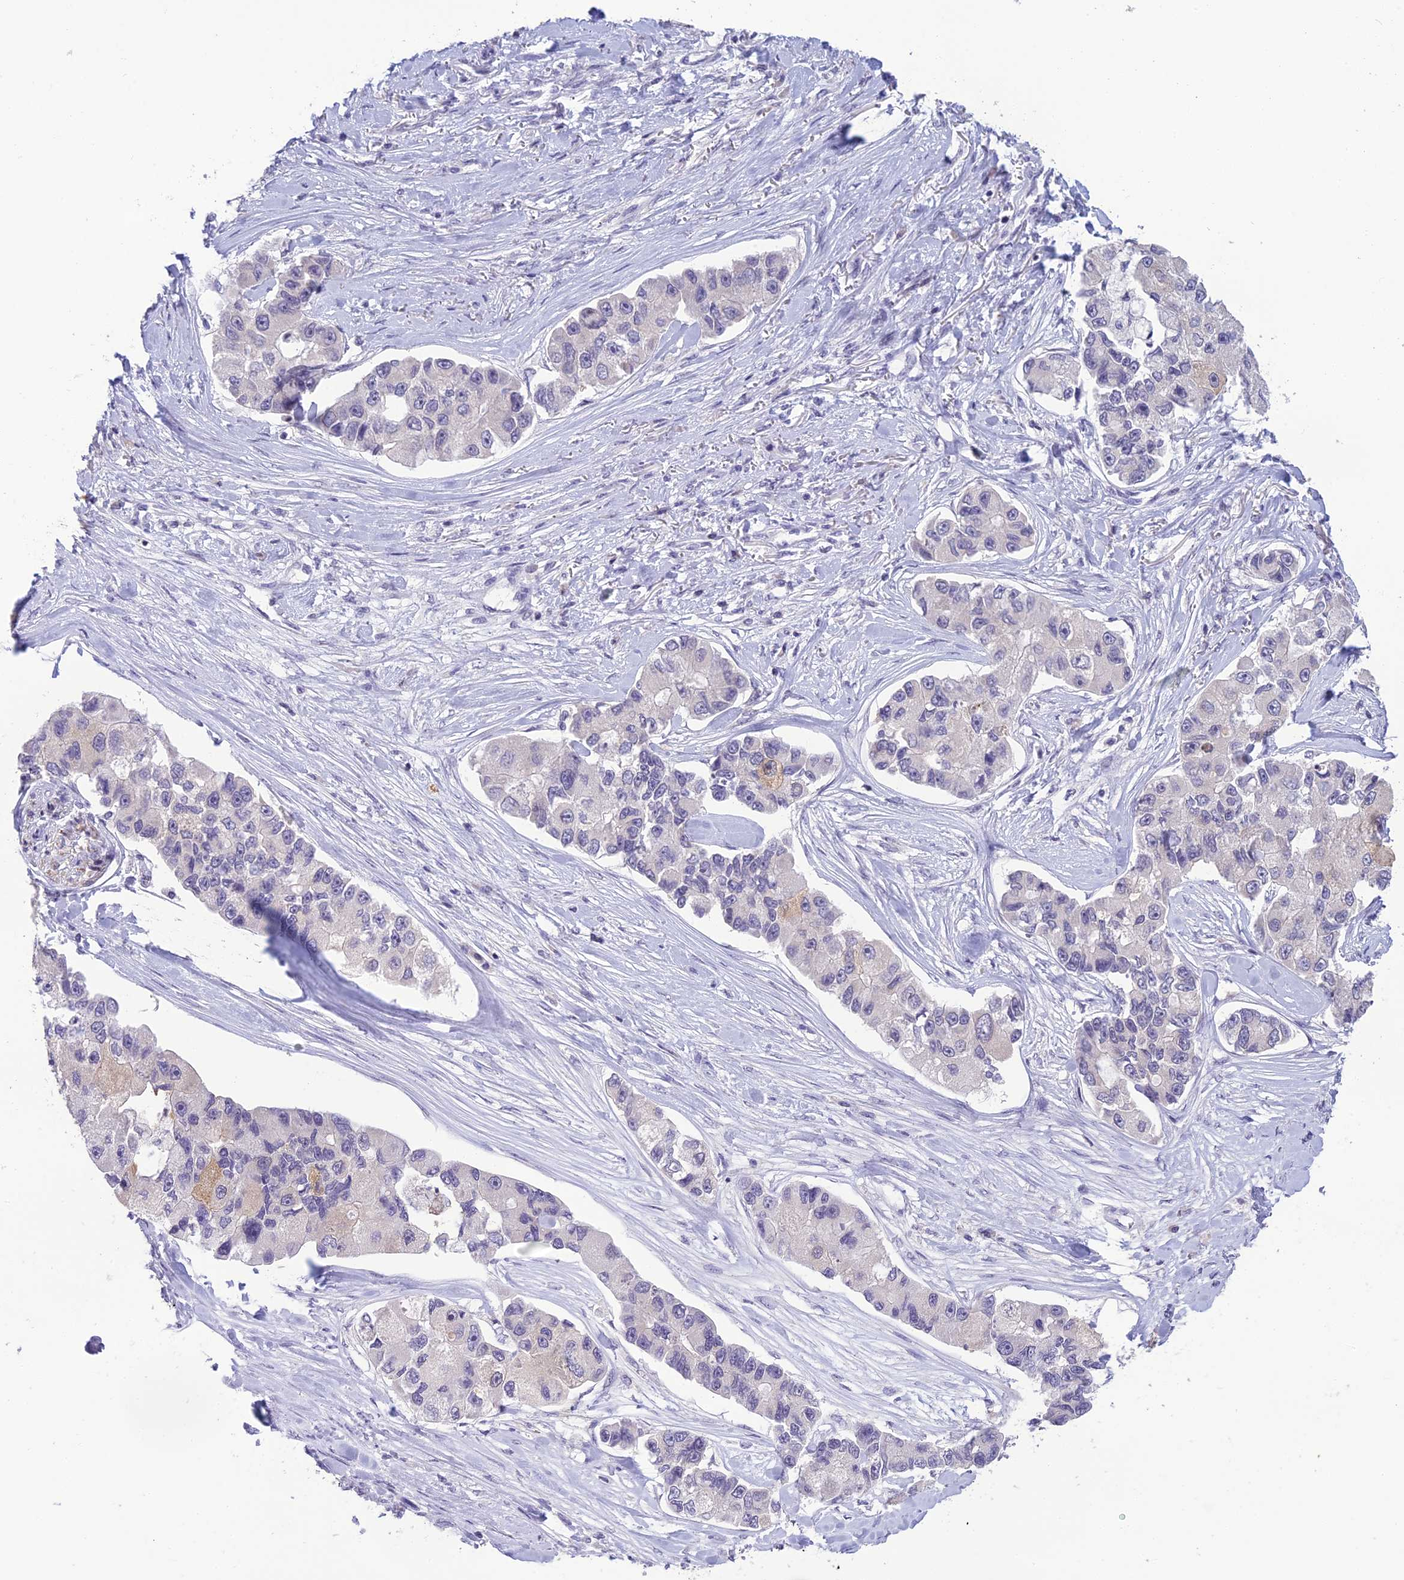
{"staining": {"intensity": "negative", "quantity": "none", "location": "none"}, "tissue": "lung cancer", "cell_type": "Tumor cells", "image_type": "cancer", "snomed": [{"axis": "morphology", "description": "Adenocarcinoma, NOS"}, {"axis": "topography", "description": "Lung"}], "caption": "DAB immunohistochemical staining of lung cancer reveals no significant expression in tumor cells. (DAB immunohistochemistry (IHC) visualized using brightfield microscopy, high magnification).", "gene": "TMEM134", "patient": {"sex": "female", "age": 54}}